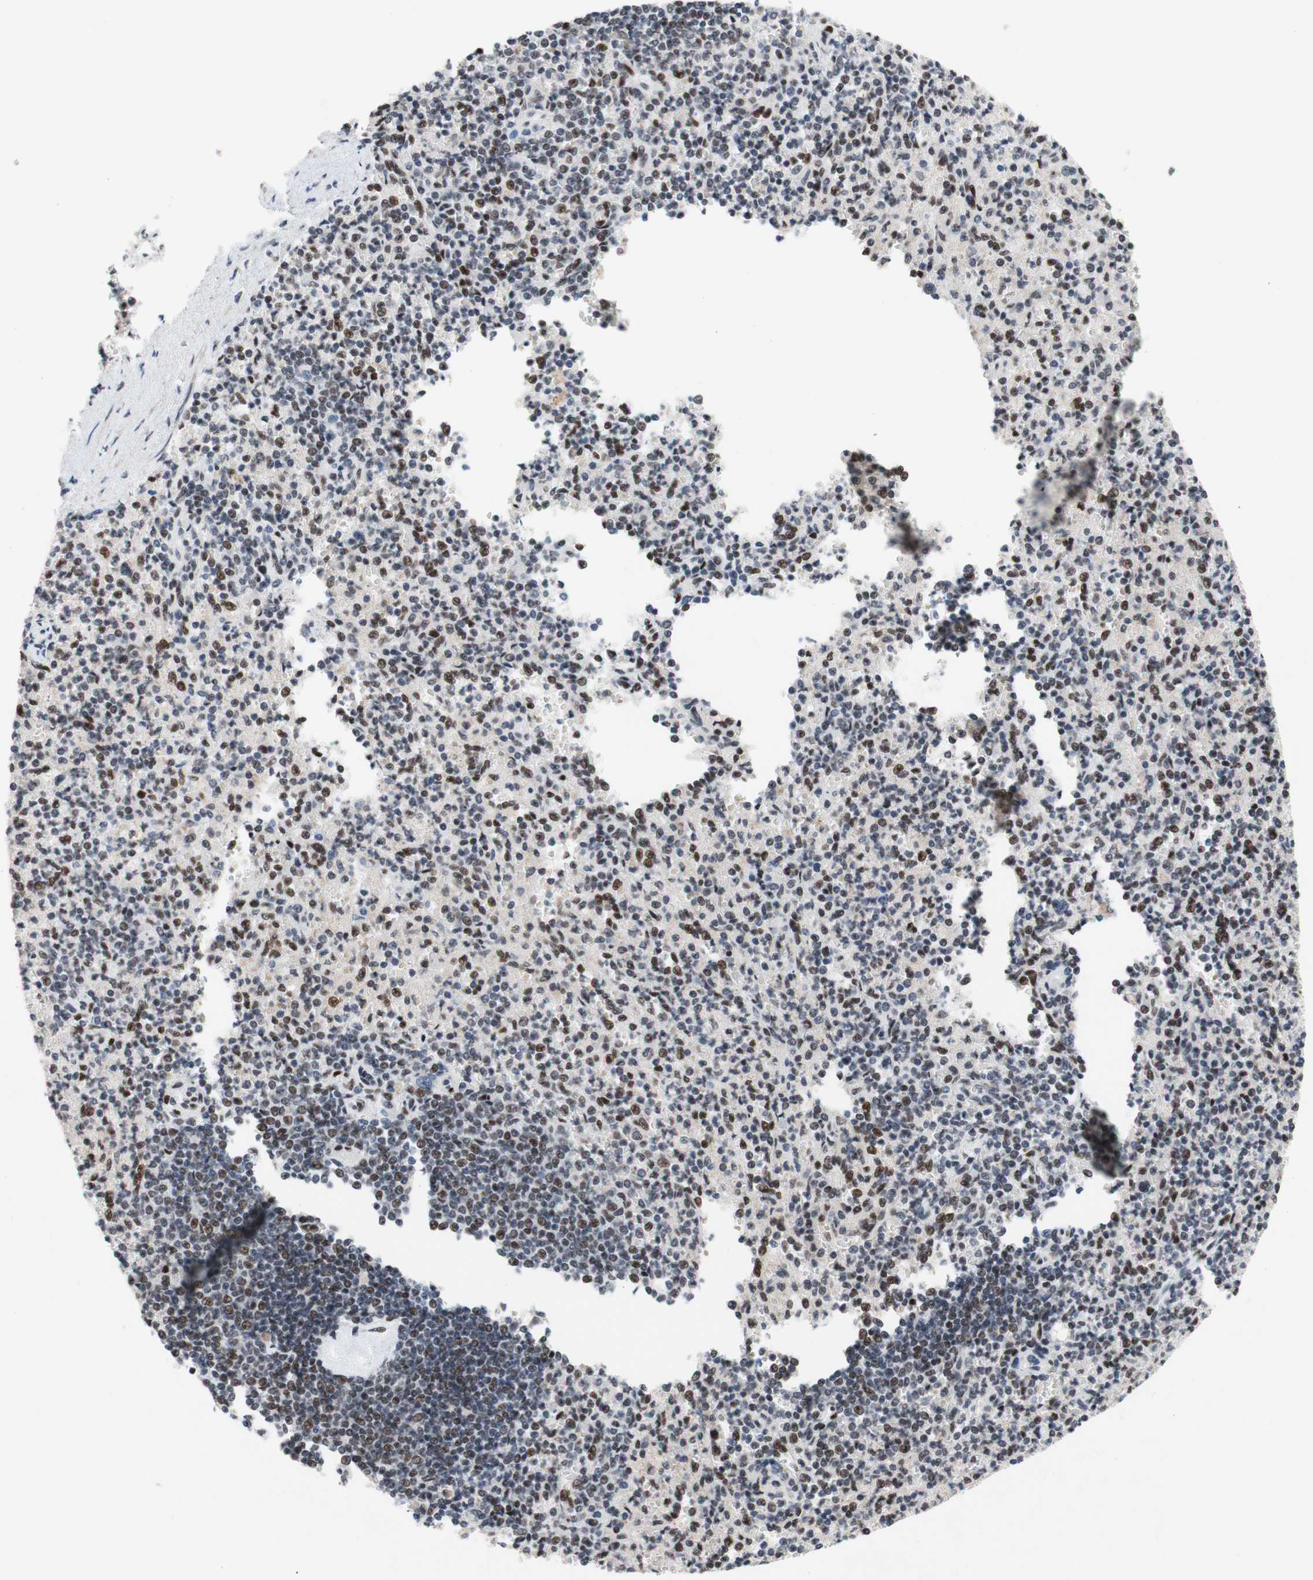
{"staining": {"intensity": "moderate", "quantity": "25%-75%", "location": "nuclear"}, "tissue": "spleen", "cell_type": "Cells in red pulp", "image_type": "normal", "snomed": [{"axis": "morphology", "description": "Normal tissue, NOS"}, {"axis": "topography", "description": "Spleen"}], "caption": "Immunohistochemistry (IHC) photomicrograph of benign human spleen stained for a protein (brown), which demonstrates medium levels of moderate nuclear expression in about 25%-75% of cells in red pulp.", "gene": "TLE1", "patient": {"sex": "female", "age": 74}}